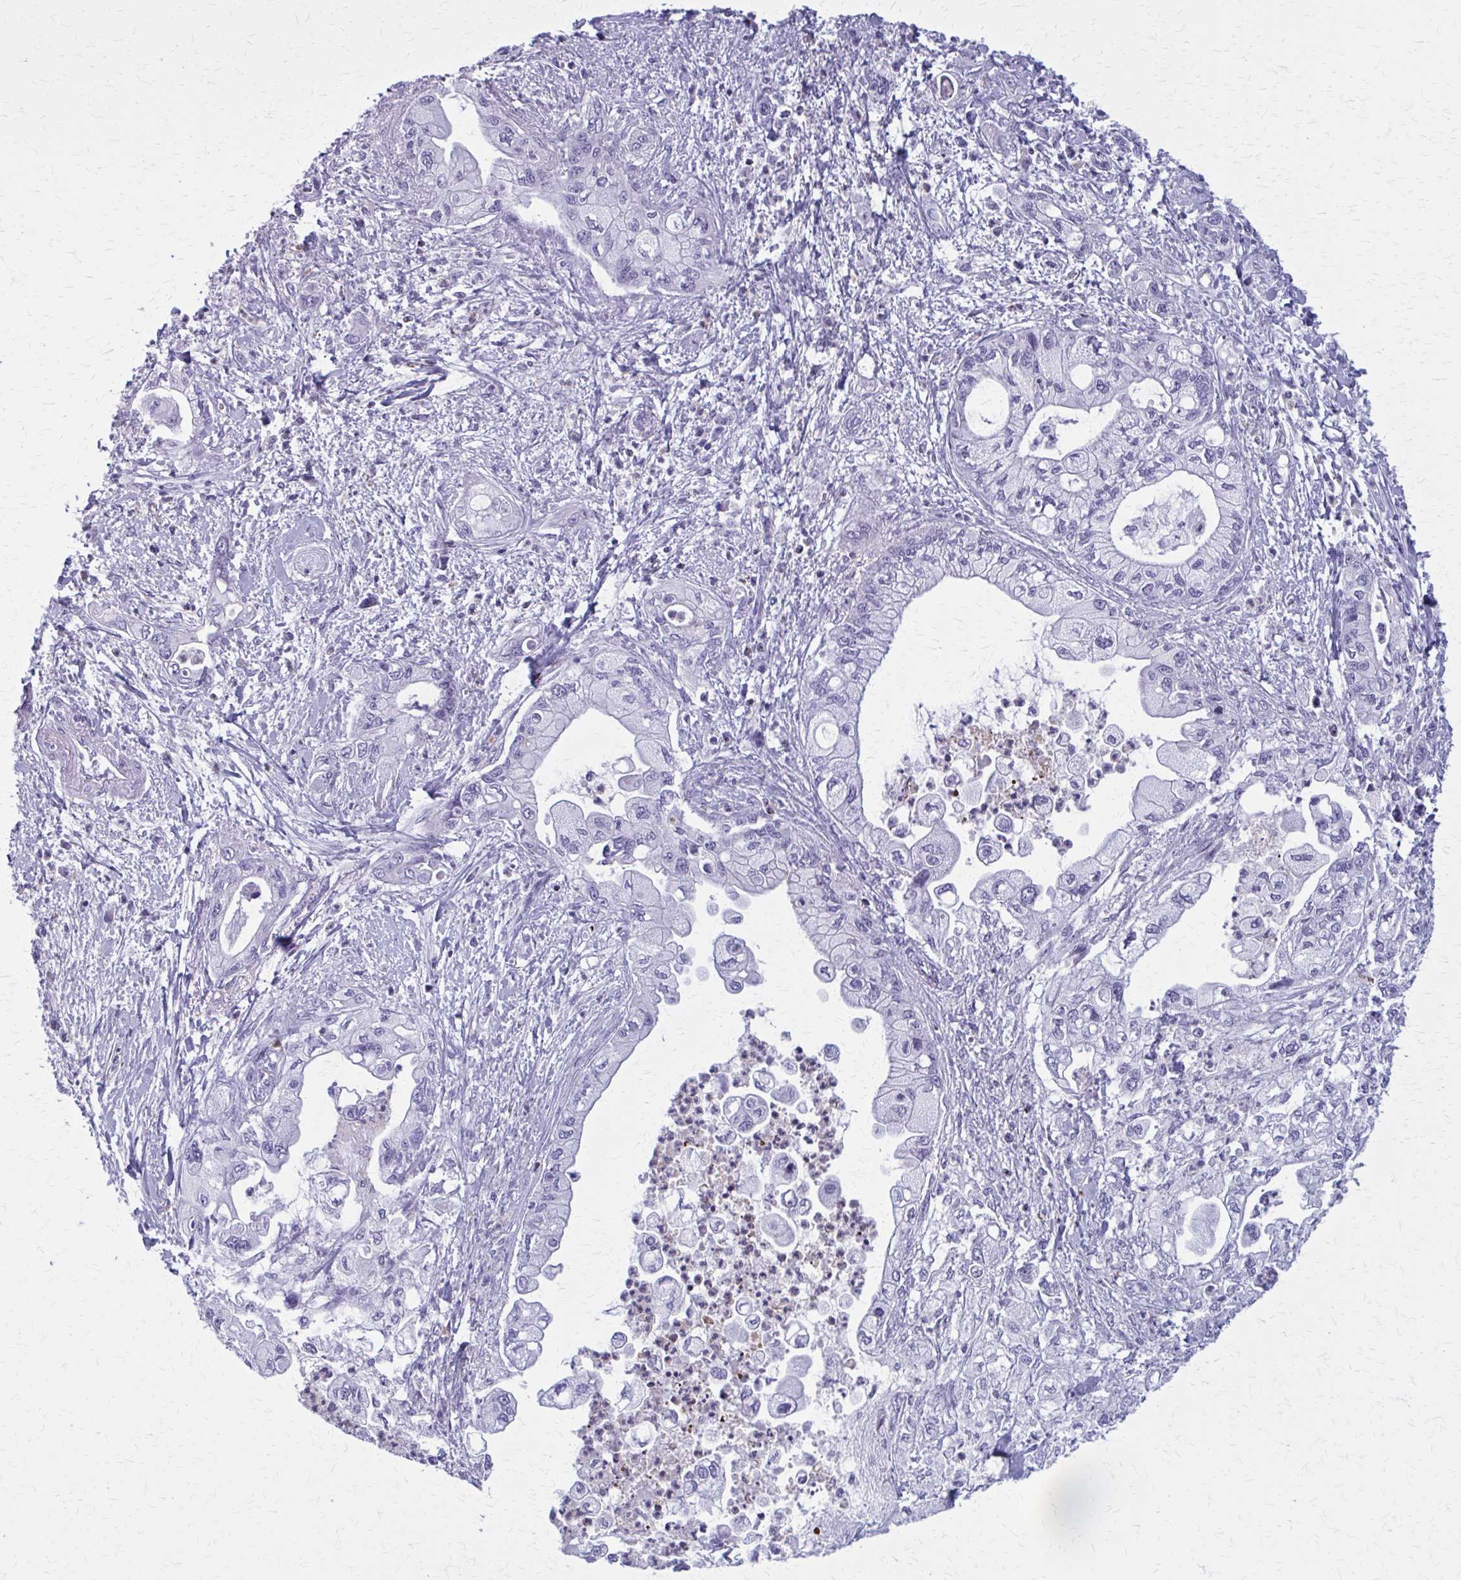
{"staining": {"intensity": "negative", "quantity": "none", "location": "none"}, "tissue": "pancreatic cancer", "cell_type": "Tumor cells", "image_type": "cancer", "snomed": [{"axis": "morphology", "description": "Adenocarcinoma, NOS"}, {"axis": "topography", "description": "Pancreas"}], "caption": "Immunohistochemistry image of neoplastic tissue: human pancreatic adenocarcinoma stained with DAB (3,3'-diaminobenzidine) reveals no significant protein staining in tumor cells.", "gene": "PEDS1", "patient": {"sex": "male", "age": 61}}